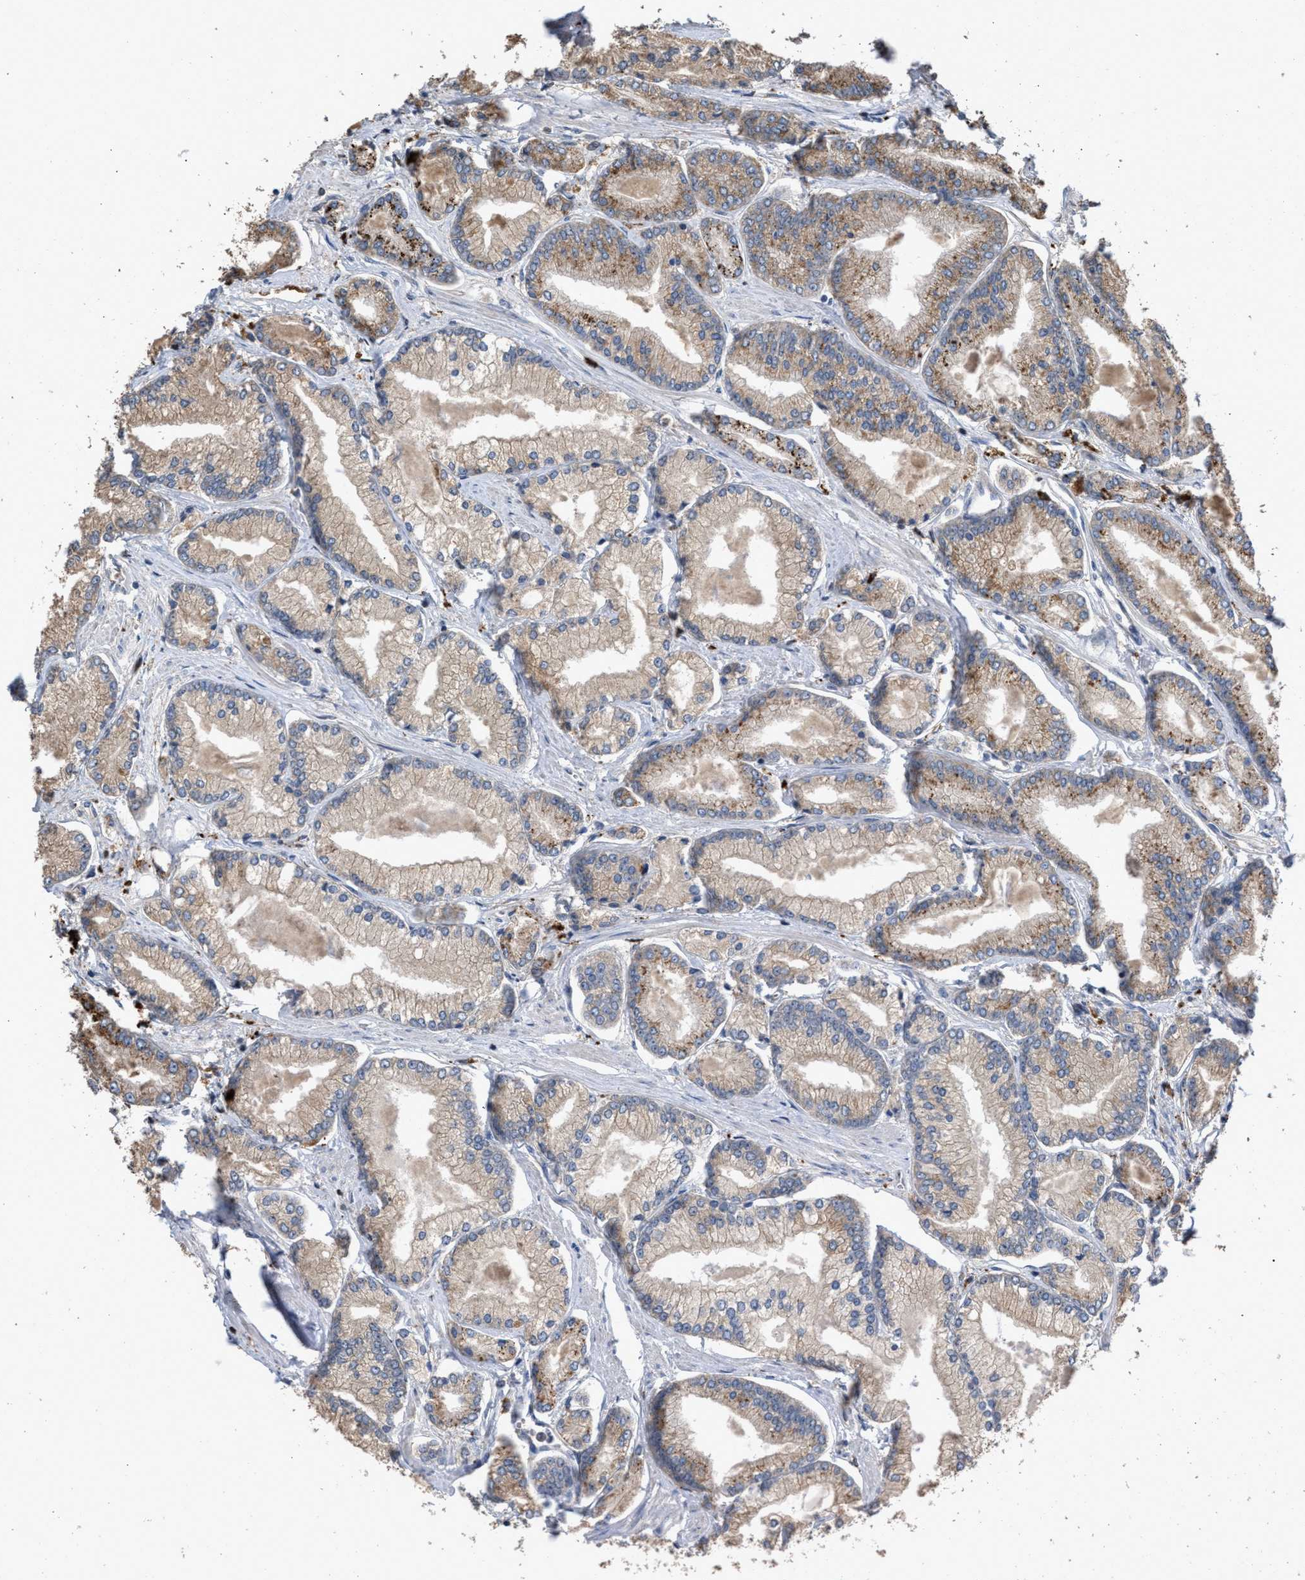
{"staining": {"intensity": "weak", "quantity": ">75%", "location": "cytoplasmic/membranous"}, "tissue": "prostate cancer", "cell_type": "Tumor cells", "image_type": "cancer", "snomed": [{"axis": "morphology", "description": "Adenocarcinoma, Low grade"}, {"axis": "topography", "description": "Prostate"}], "caption": "This histopathology image demonstrates prostate cancer stained with immunohistochemistry (IHC) to label a protein in brown. The cytoplasmic/membranous of tumor cells show weak positivity for the protein. Nuclei are counter-stained blue.", "gene": "ELMO3", "patient": {"sex": "male", "age": 52}}